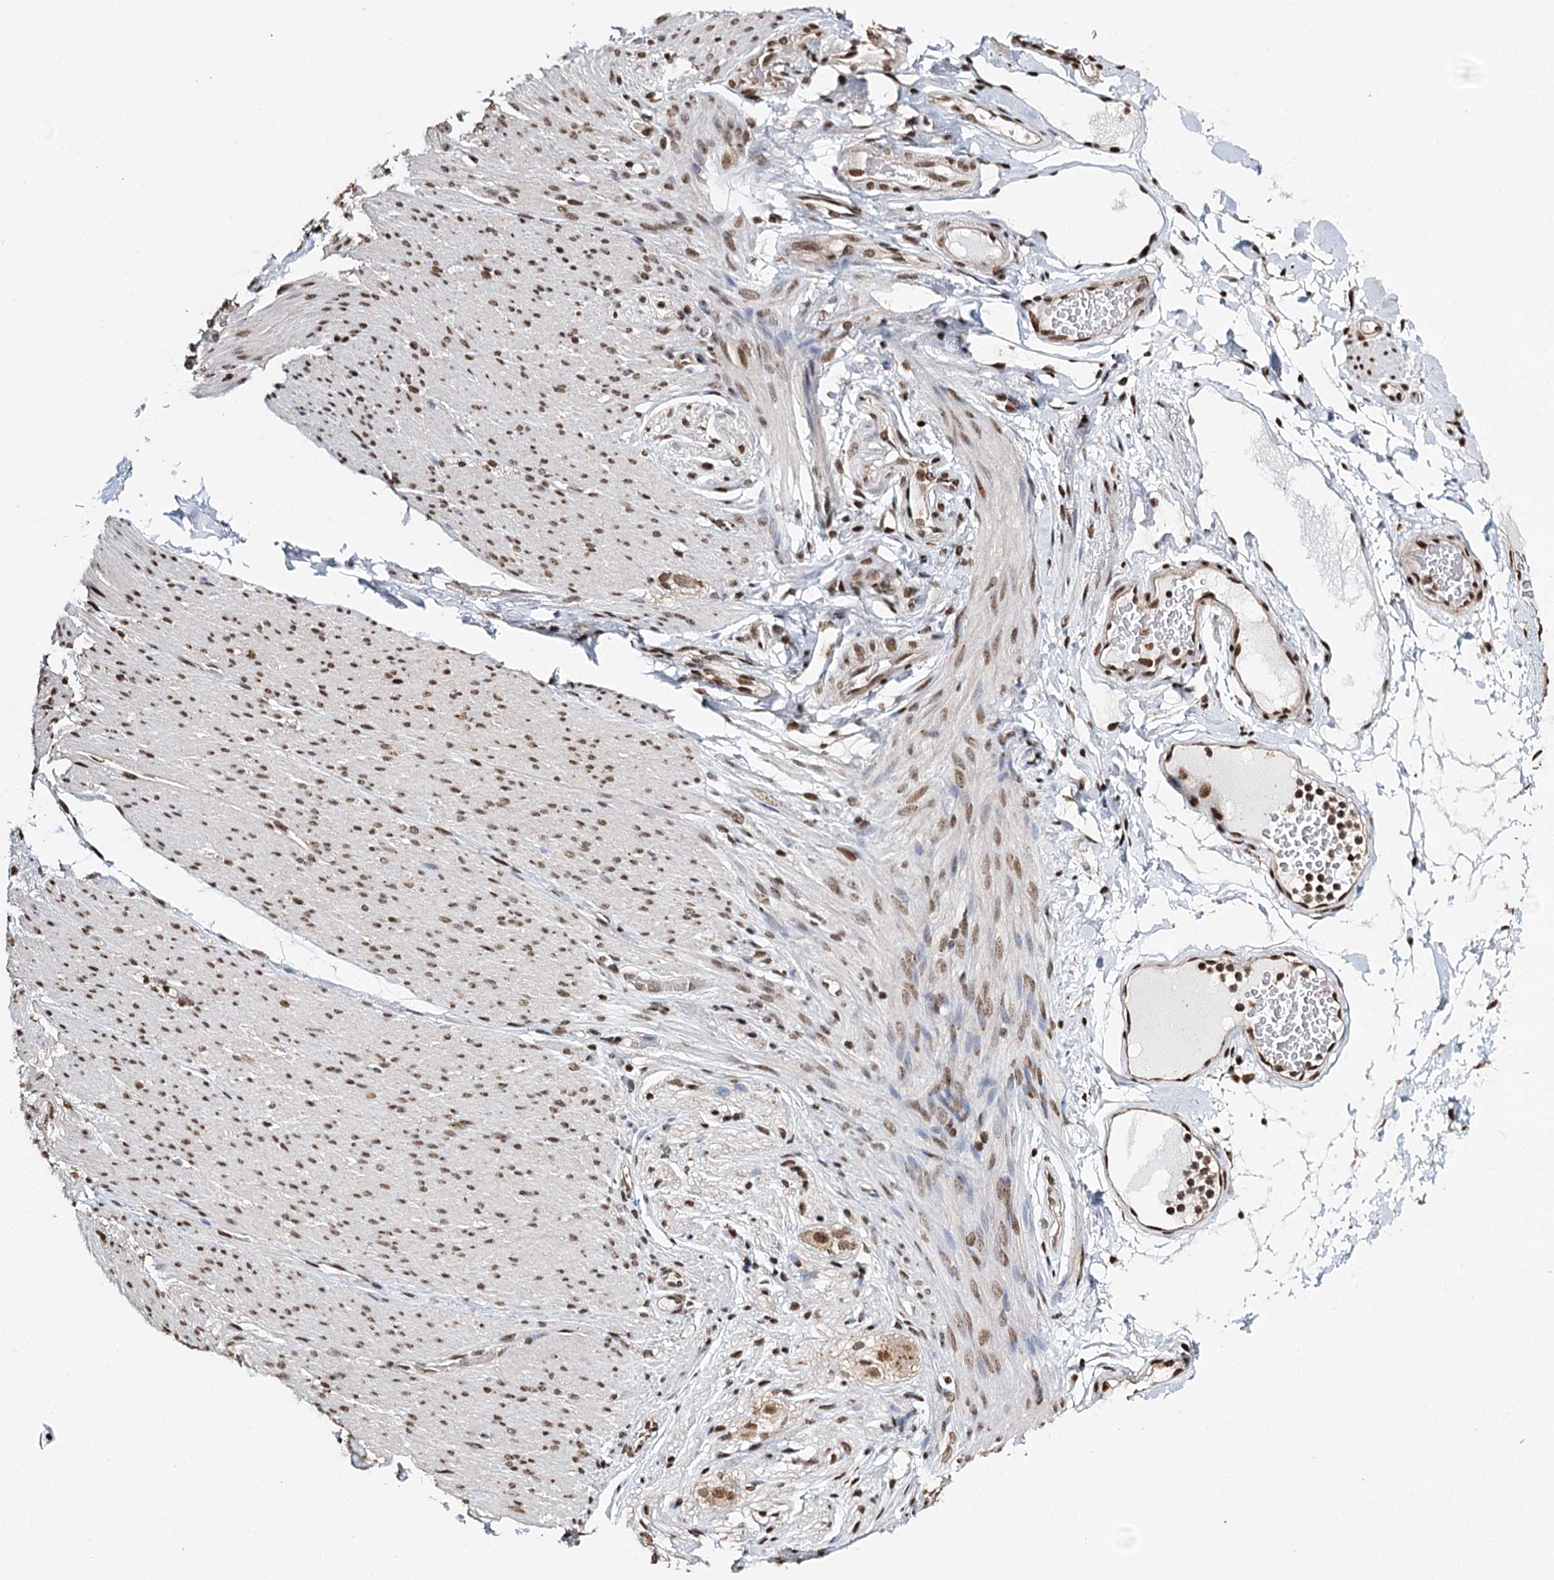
{"staining": {"intensity": "strong", "quantity": ">75%", "location": "nuclear"}, "tissue": "adipose tissue", "cell_type": "Adipocytes", "image_type": "normal", "snomed": [{"axis": "morphology", "description": "Normal tissue, NOS"}, {"axis": "topography", "description": "Colon"}, {"axis": "topography", "description": "Peripheral nerve tissue"}], "caption": "Protein analysis of benign adipose tissue exhibits strong nuclear staining in about >75% of adipocytes.", "gene": "RPS27A", "patient": {"sex": "female", "age": 61}}